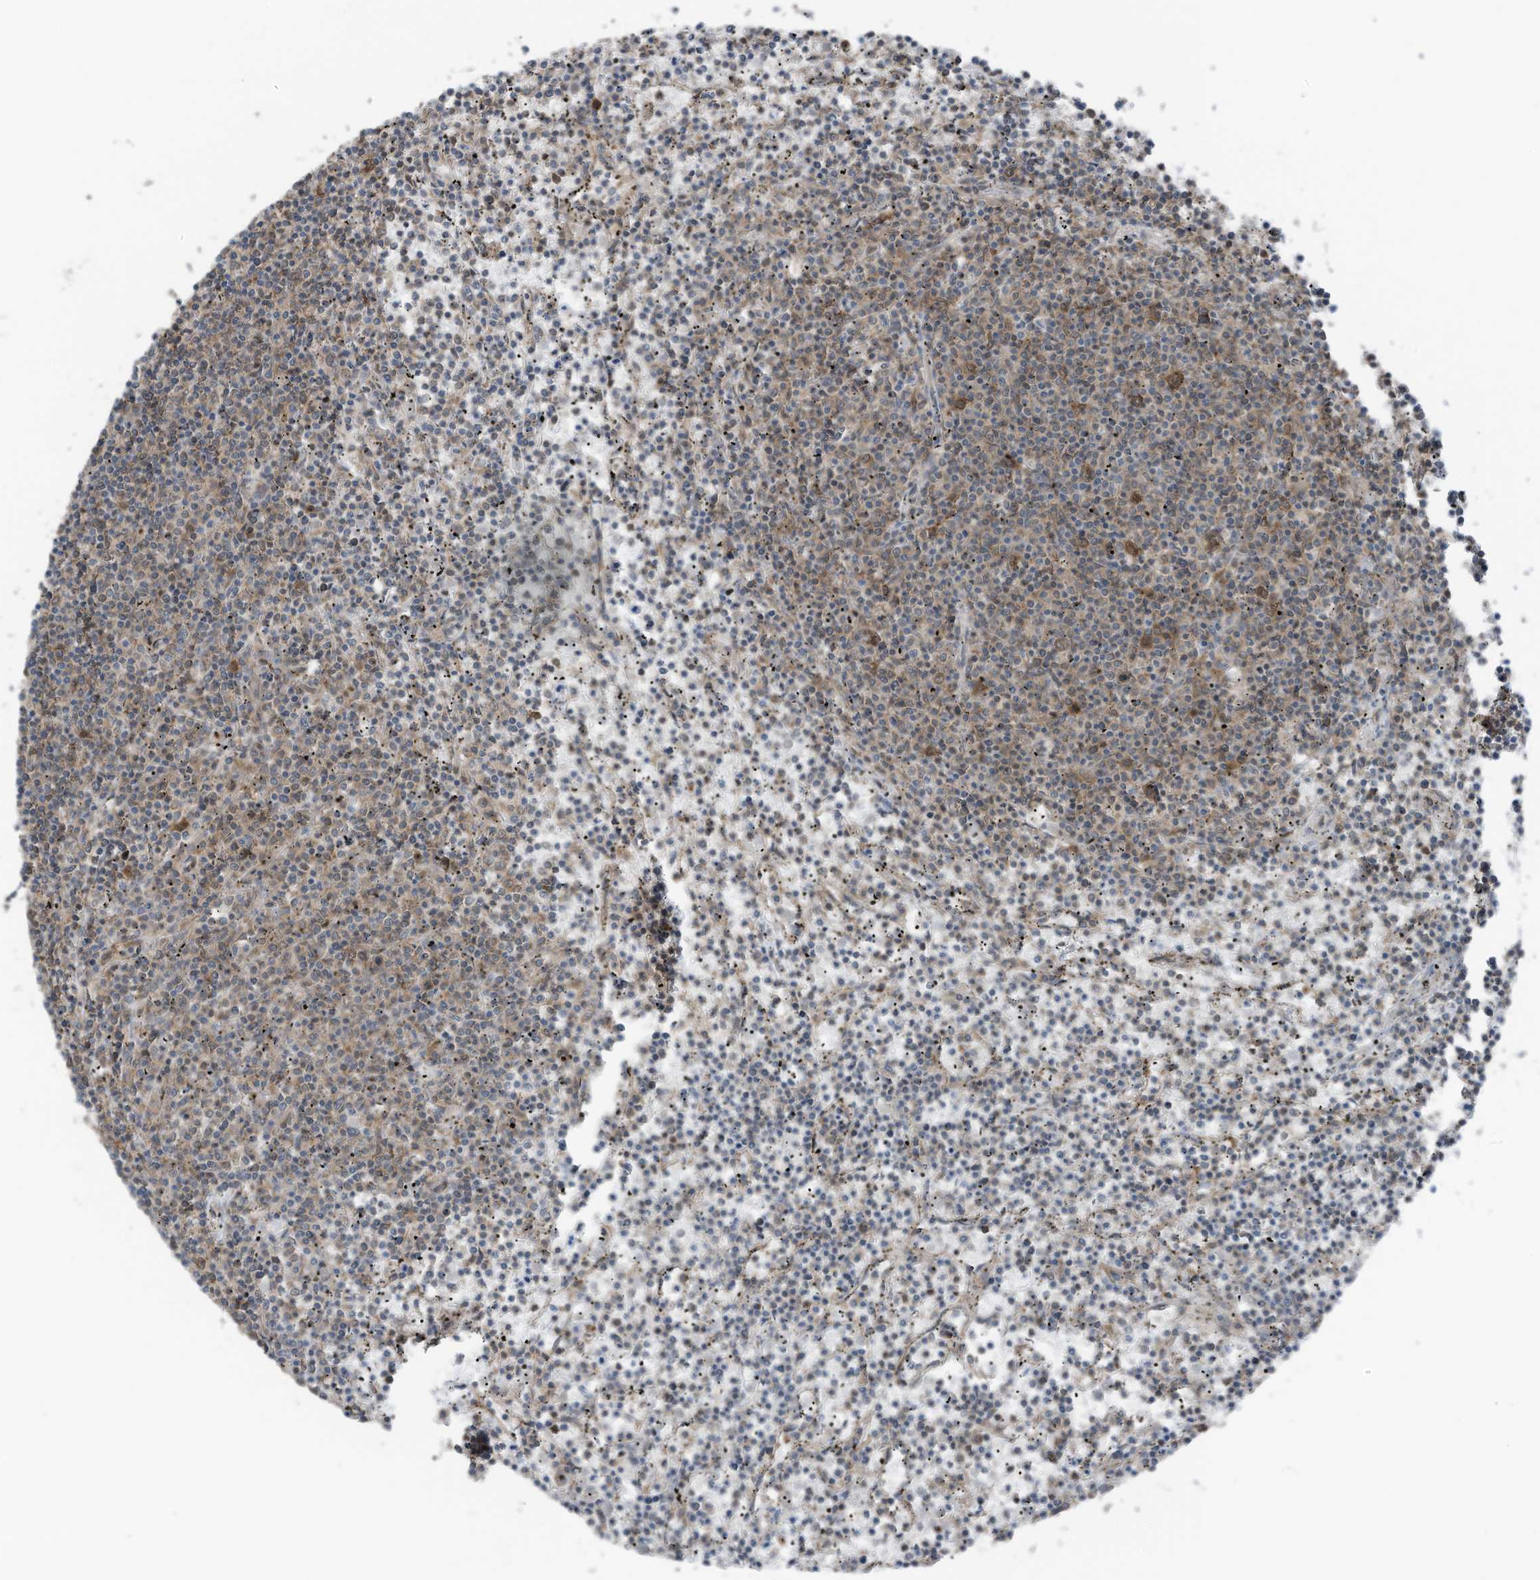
{"staining": {"intensity": "weak", "quantity": "<25%", "location": "cytoplasmic/membranous"}, "tissue": "lymphoma", "cell_type": "Tumor cells", "image_type": "cancer", "snomed": [{"axis": "morphology", "description": "Malignant lymphoma, non-Hodgkin's type, Low grade"}, {"axis": "topography", "description": "Spleen"}], "caption": "Photomicrograph shows no protein expression in tumor cells of malignant lymphoma, non-Hodgkin's type (low-grade) tissue.", "gene": "TXNDC9", "patient": {"sex": "female", "age": 50}}